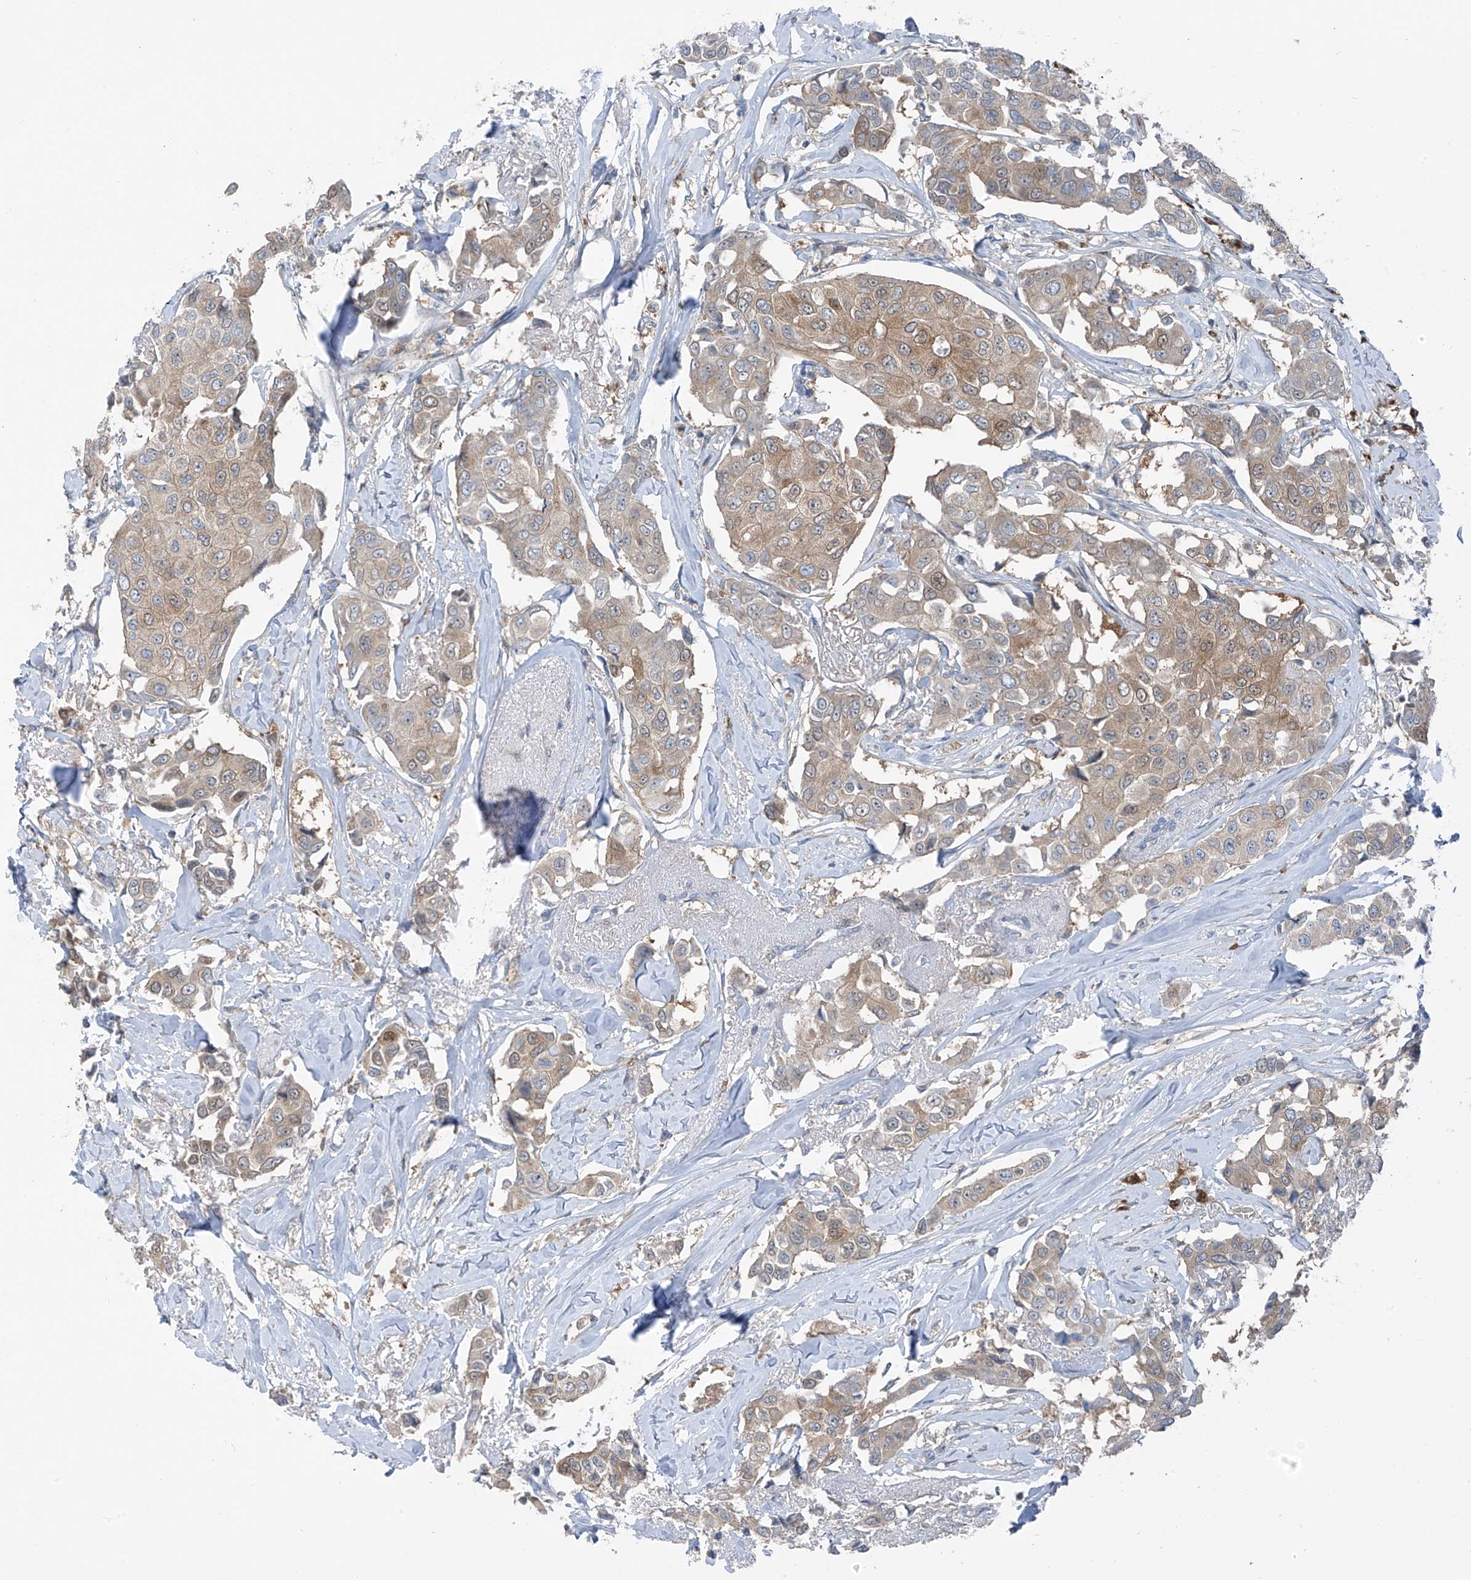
{"staining": {"intensity": "moderate", "quantity": "25%-75%", "location": "cytoplasmic/membranous"}, "tissue": "breast cancer", "cell_type": "Tumor cells", "image_type": "cancer", "snomed": [{"axis": "morphology", "description": "Duct carcinoma"}, {"axis": "topography", "description": "Breast"}], "caption": "The immunohistochemical stain highlights moderate cytoplasmic/membranous staining in tumor cells of breast cancer (infiltrating ductal carcinoma) tissue.", "gene": "SLC12A6", "patient": {"sex": "female", "age": 80}}